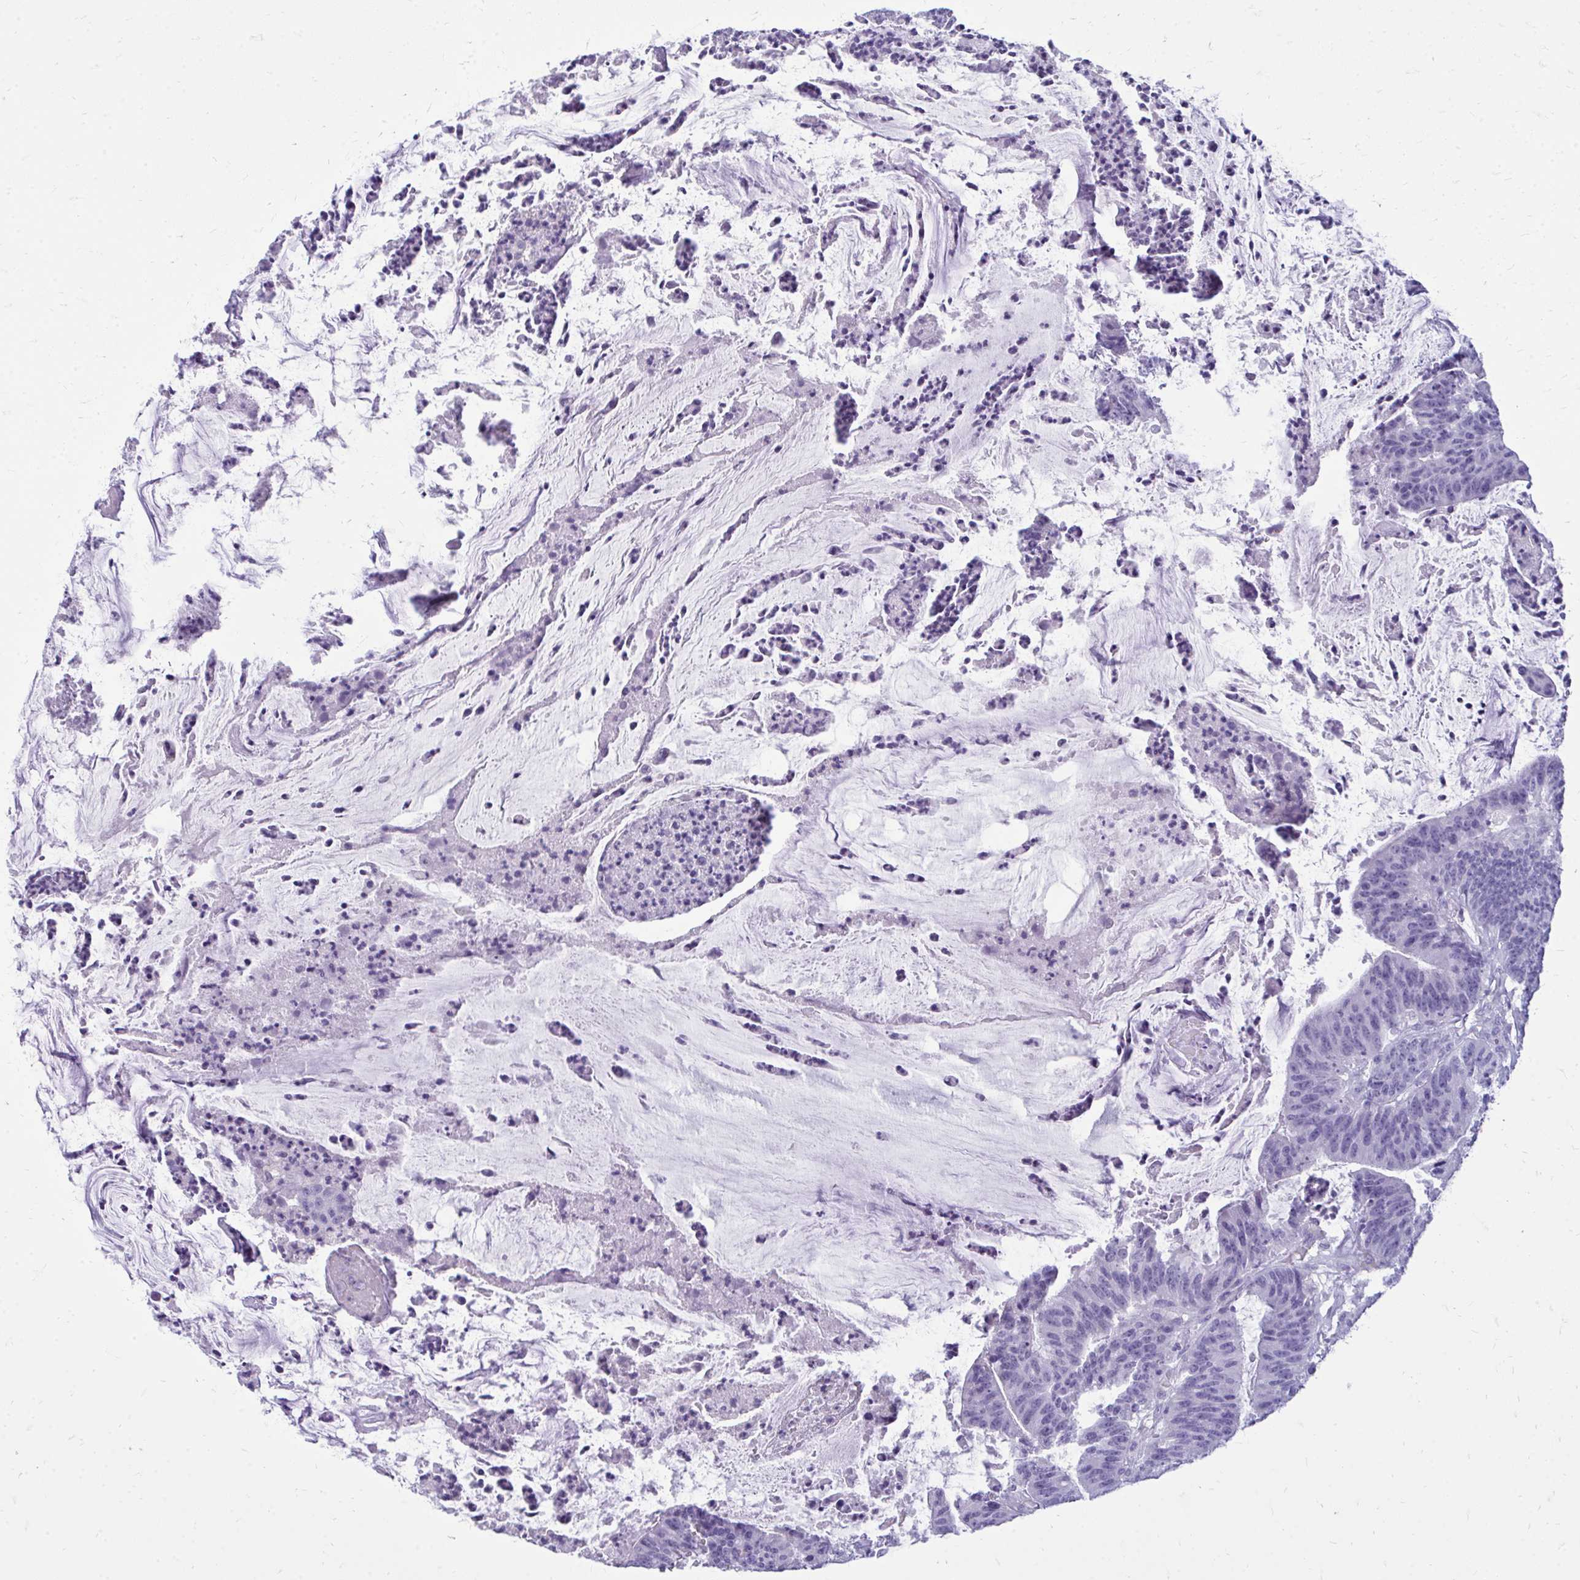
{"staining": {"intensity": "negative", "quantity": "none", "location": "none"}, "tissue": "colorectal cancer", "cell_type": "Tumor cells", "image_type": "cancer", "snomed": [{"axis": "morphology", "description": "Adenocarcinoma, NOS"}, {"axis": "topography", "description": "Colon"}], "caption": "A histopathology image of human colorectal adenocarcinoma is negative for staining in tumor cells.", "gene": "FABP3", "patient": {"sex": "female", "age": 78}}